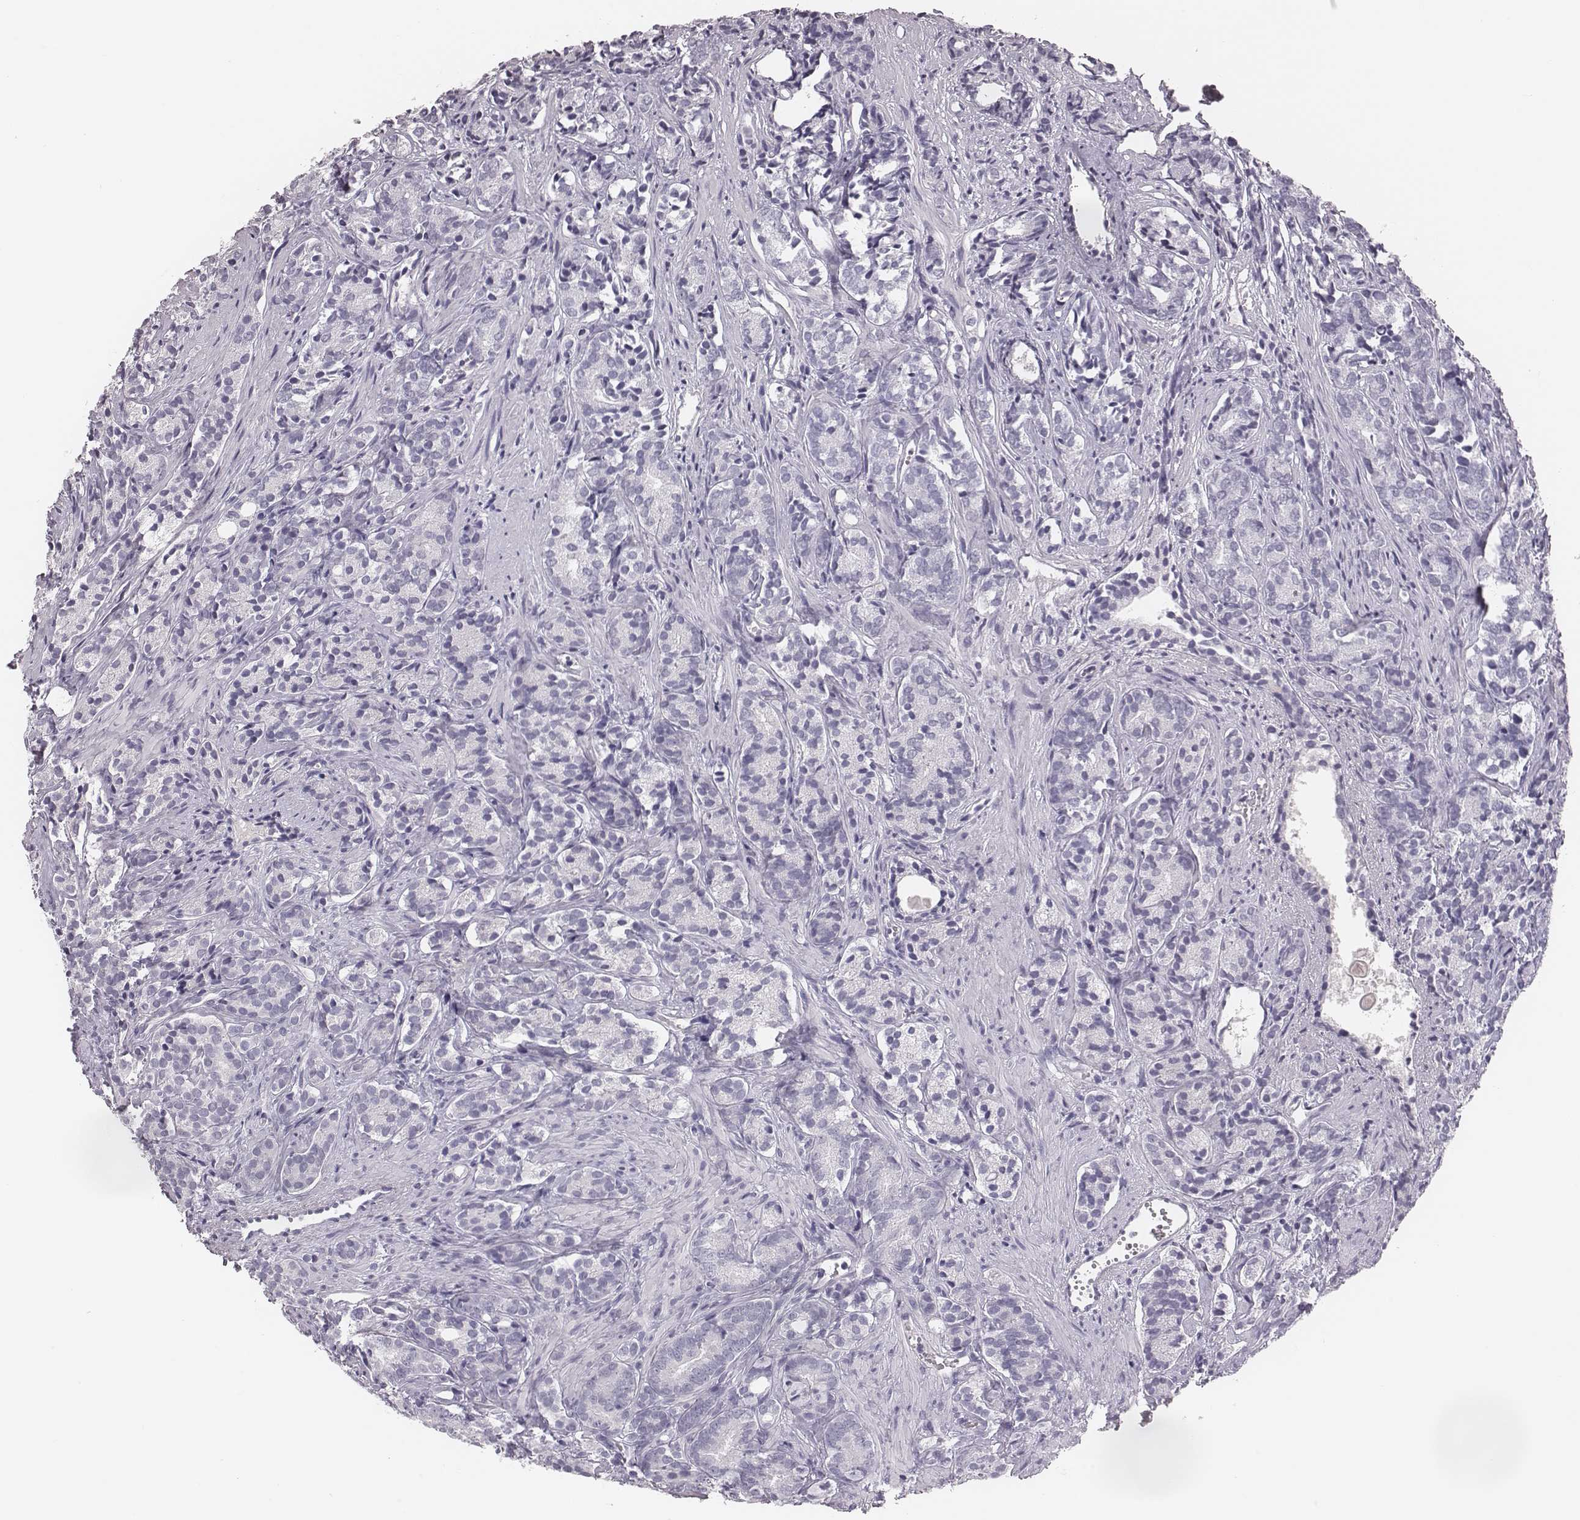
{"staining": {"intensity": "negative", "quantity": "none", "location": "none"}, "tissue": "prostate cancer", "cell_type": "Tumor cells", "image_type": "cancer", "snomed": [{"axis": "morphology", "description": "Adenocarcinoma, High grade"}, {"axis": "topography", "description": "Prostate"}], "caption": "Tumor cells show no significant protein expression in prostate cancer (adenocarcinoma (high-grade)). (Immunohistochemistry (ihc), brightfield microscopy, high magnification).", "gene": "CSH1", "patient": {"sex": "male", "age": 84}}